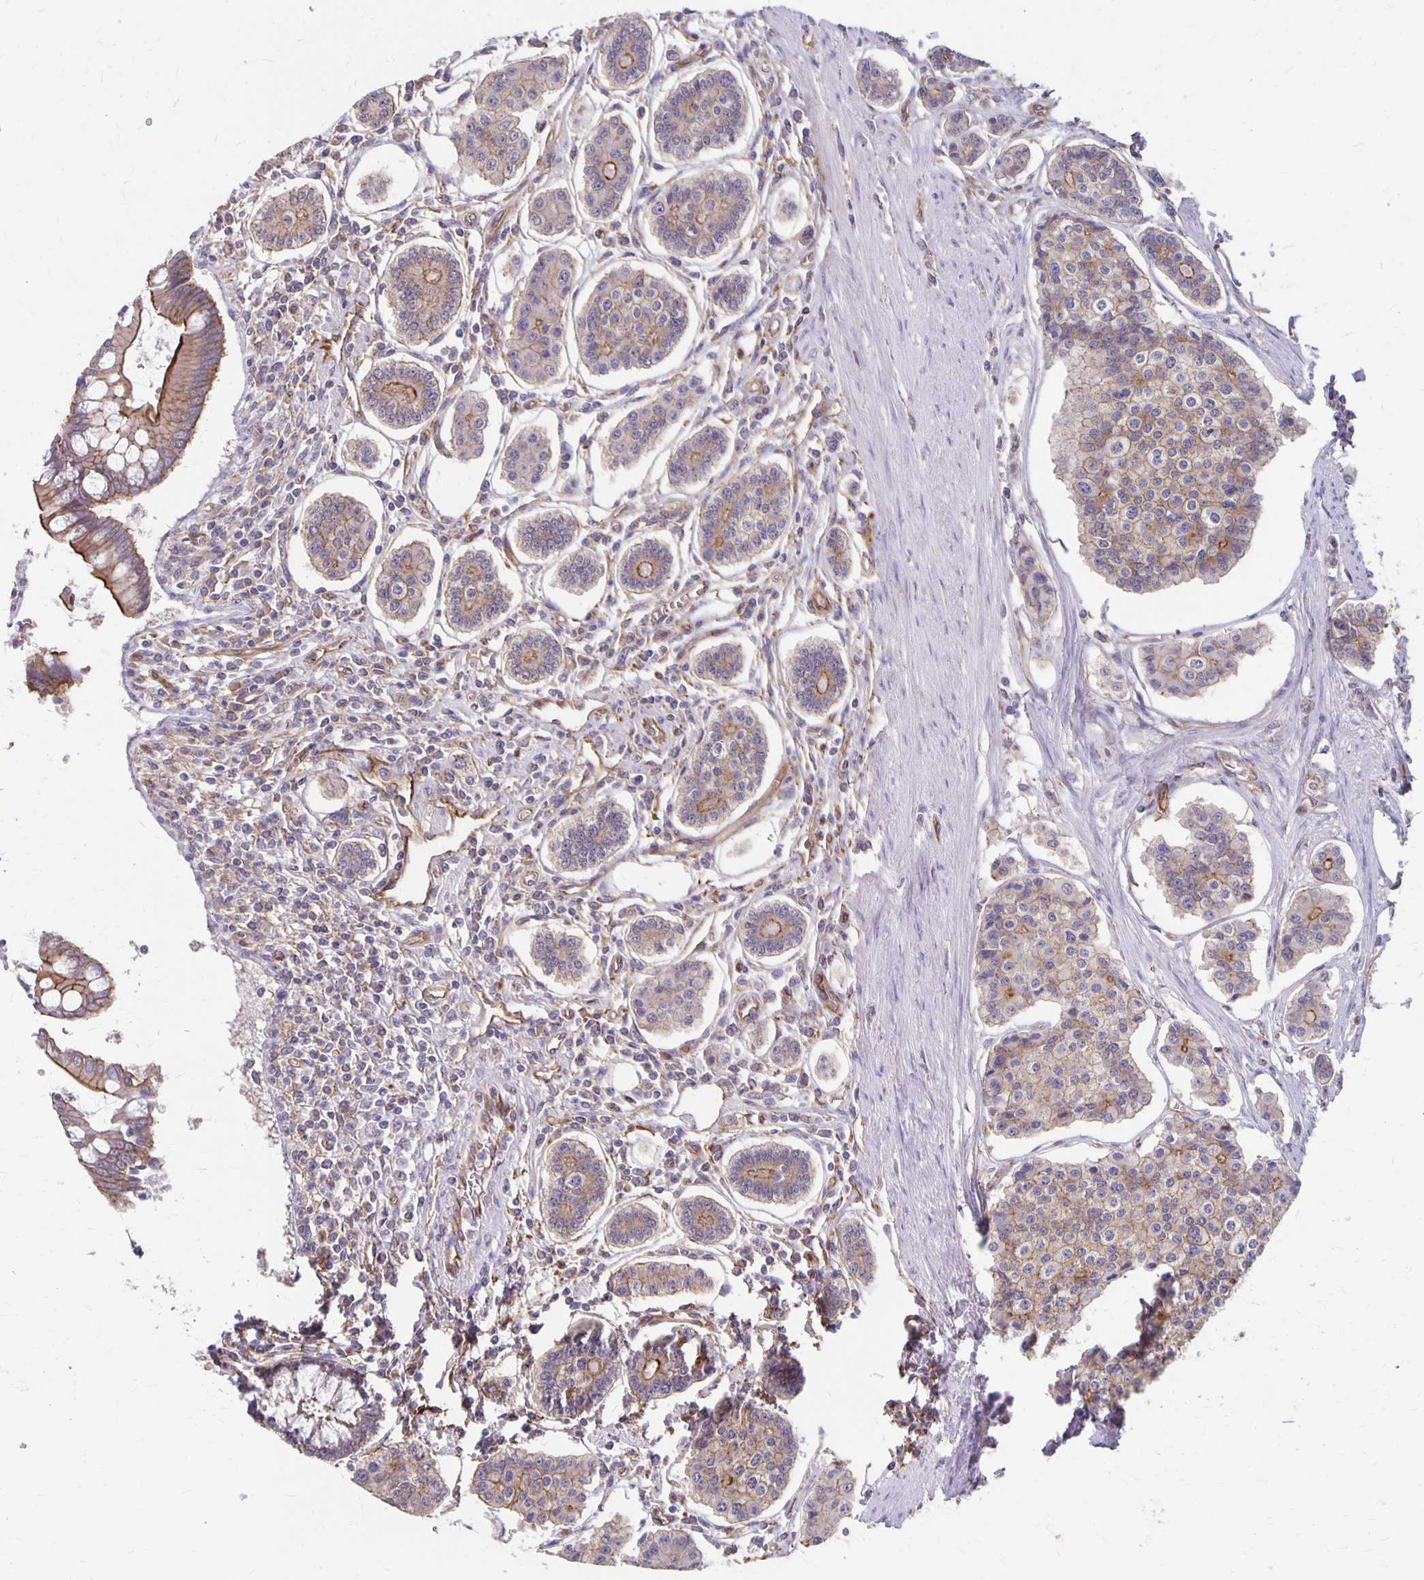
{"staining": {"intensity": "weak", "quantity": "25%-75%", "location": "cytoplasmic/membranous"}, "tissue": "carcinoid", "cell_type": "Tumor cells", "image_type": "cancer", "snomed": [{"axis": "morphology", "description": "Carcinoid, malignant, NOS"}, {"axis": "topography", "description": "Small intestine"}], "caption": "A micrograph of carcinoid stained for a protein shows weak cytoplasmic/membranous brown staining in tumor cells. (DAB (3,3'-diaminobenzidine) = brown stain, brightfield microscopy at high magnification).", "gene": "PPP1R3E", "patient": {"sex": "female", "age": 65}}